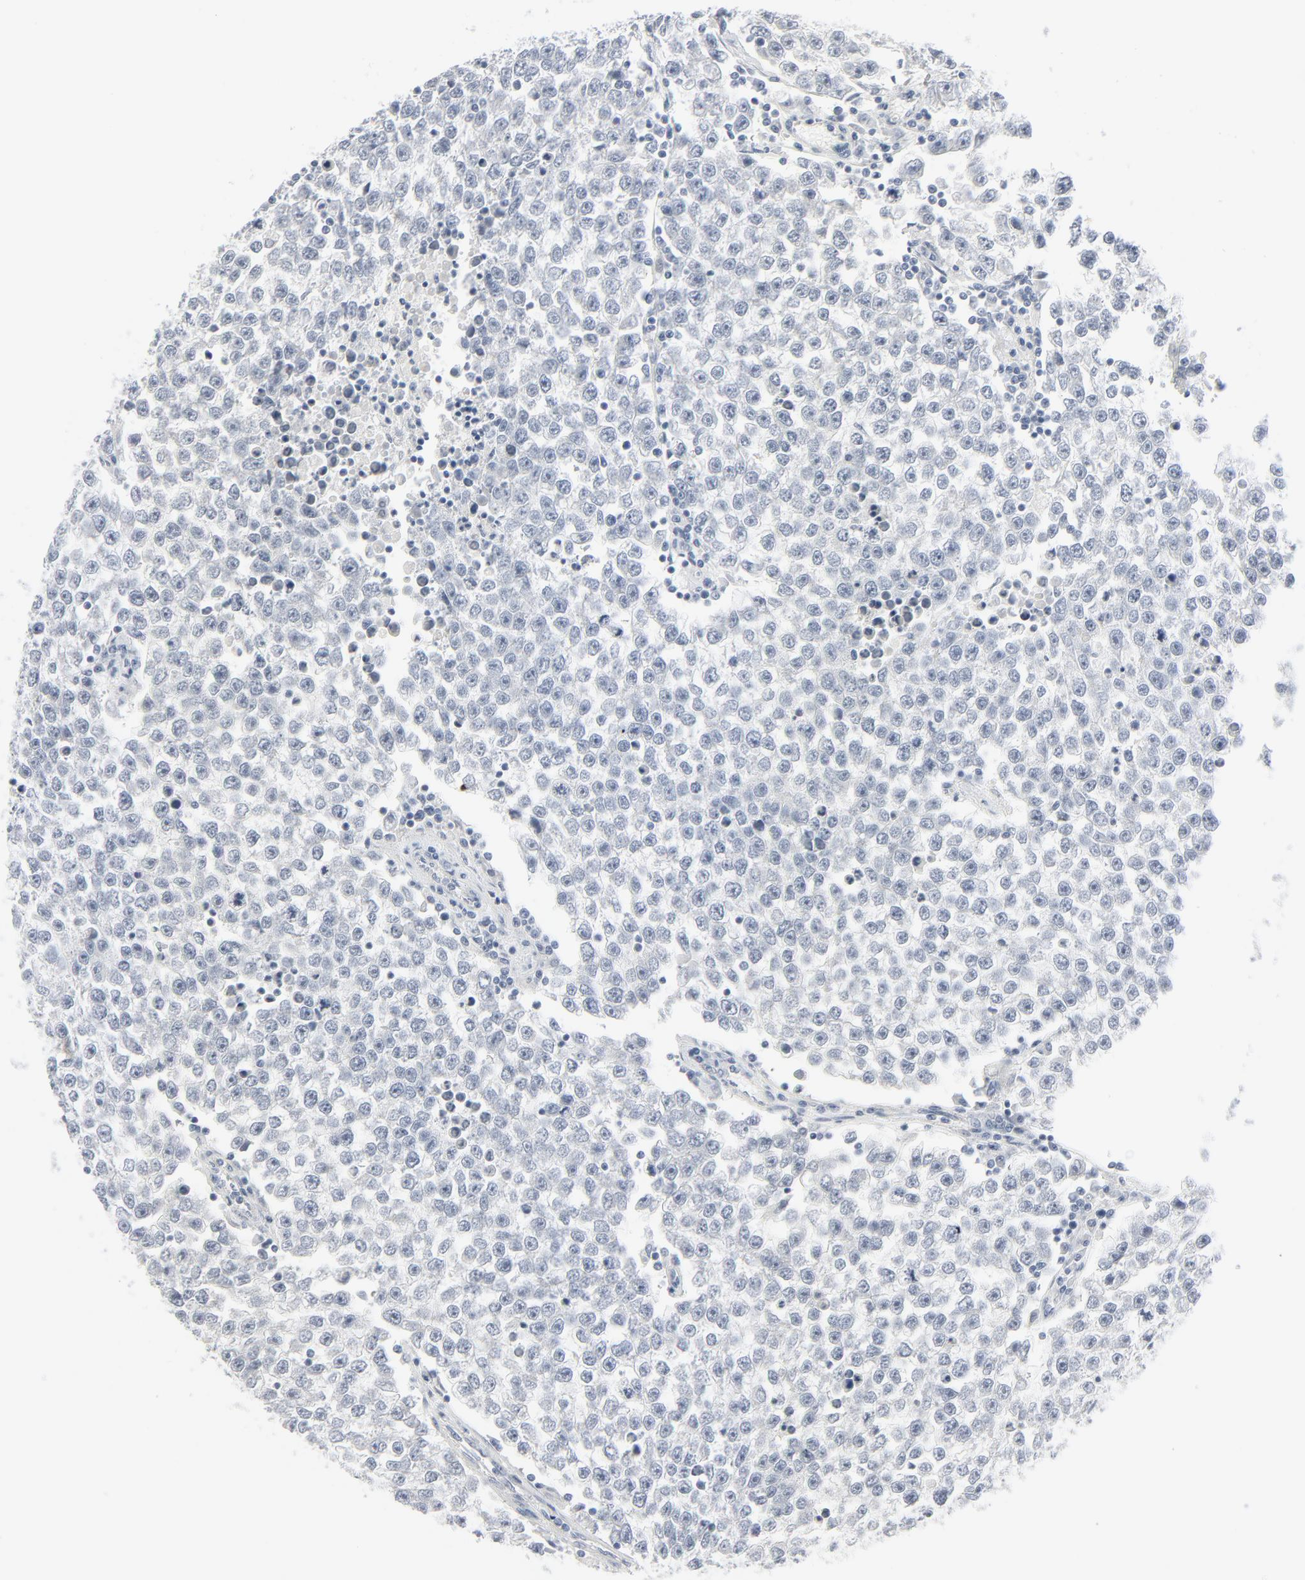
{"staining": {"intensity": "negative", "quantity": "none", "location": "none"}, "tissue": "testis cancer", "cell_type": "Tumor cells", "image_type": "cancer", "snomed": [{"axis": "morphology", "description": "Carcinoma, Embryonal, NOS"}, {"axis": "topography", "description": "Testis"}], "caption": "This is an immunohistochemistry image of human embryonal carcinoma (testis). There is no positivity in tumor cells.", "gene": "MITF", "patient": {"sex": "male", "age": 26}}